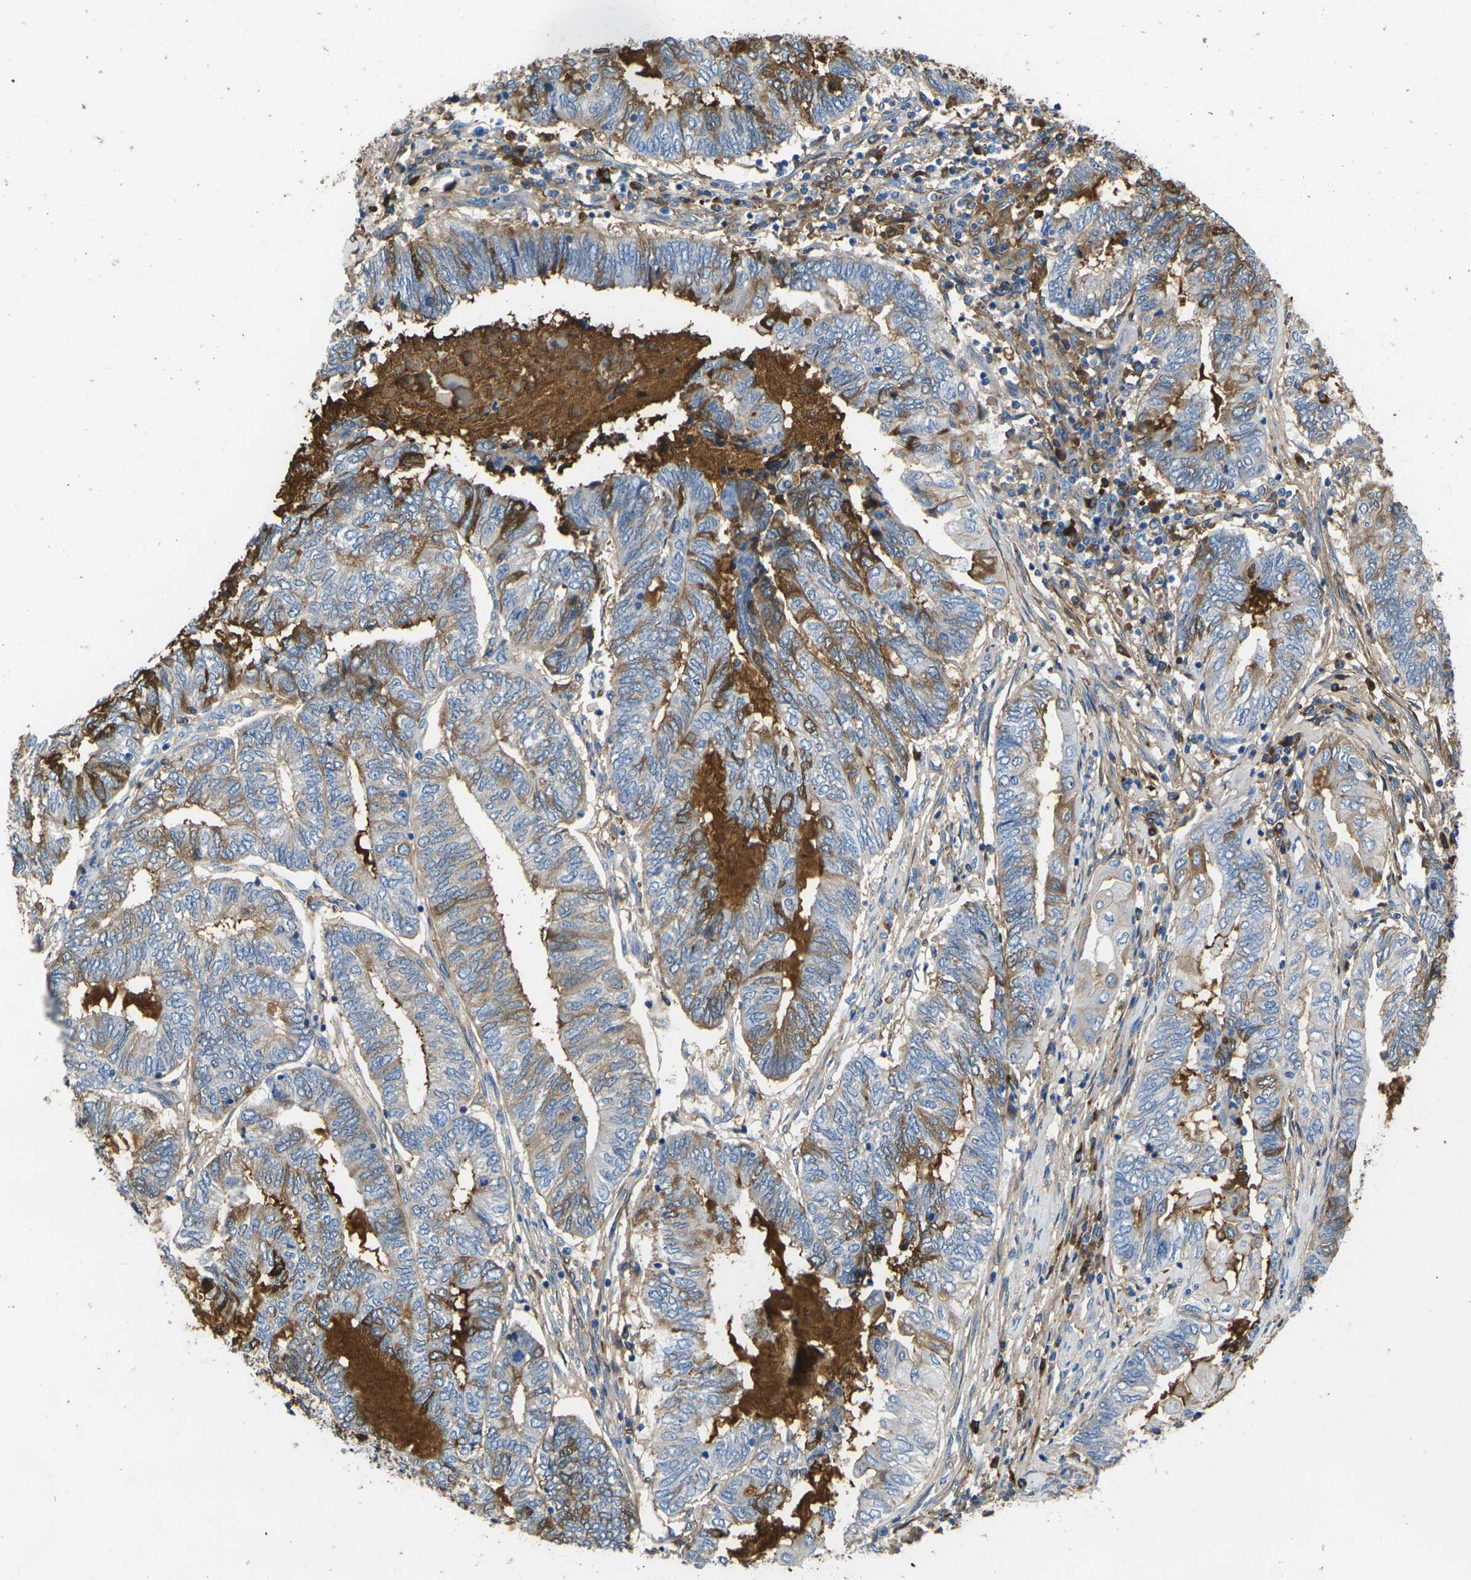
{"staining": {"intensity": "moderate", "quantity": "25%-75%", "location": "cytoplasmic/membranous"}, "tissue": "endometrial cancer", "cell_type": "Tumor cells", "image_type": "cancer", "snomed": [{"axis": "morphology", "description": "Adenocarcinoma, NOS"}, {"axis": "topography", "description": "Uterus"}, {"axis": "topography", "description": "Endometrium"}], "caption": "Tumor cells exhibit moderate cytoplasmic/membranous staining in approximately 25%-75% of cells in endometrial adenocarcinoma.", "gene": "GREM2", "patient": {"sex": "female", "age": 70}}